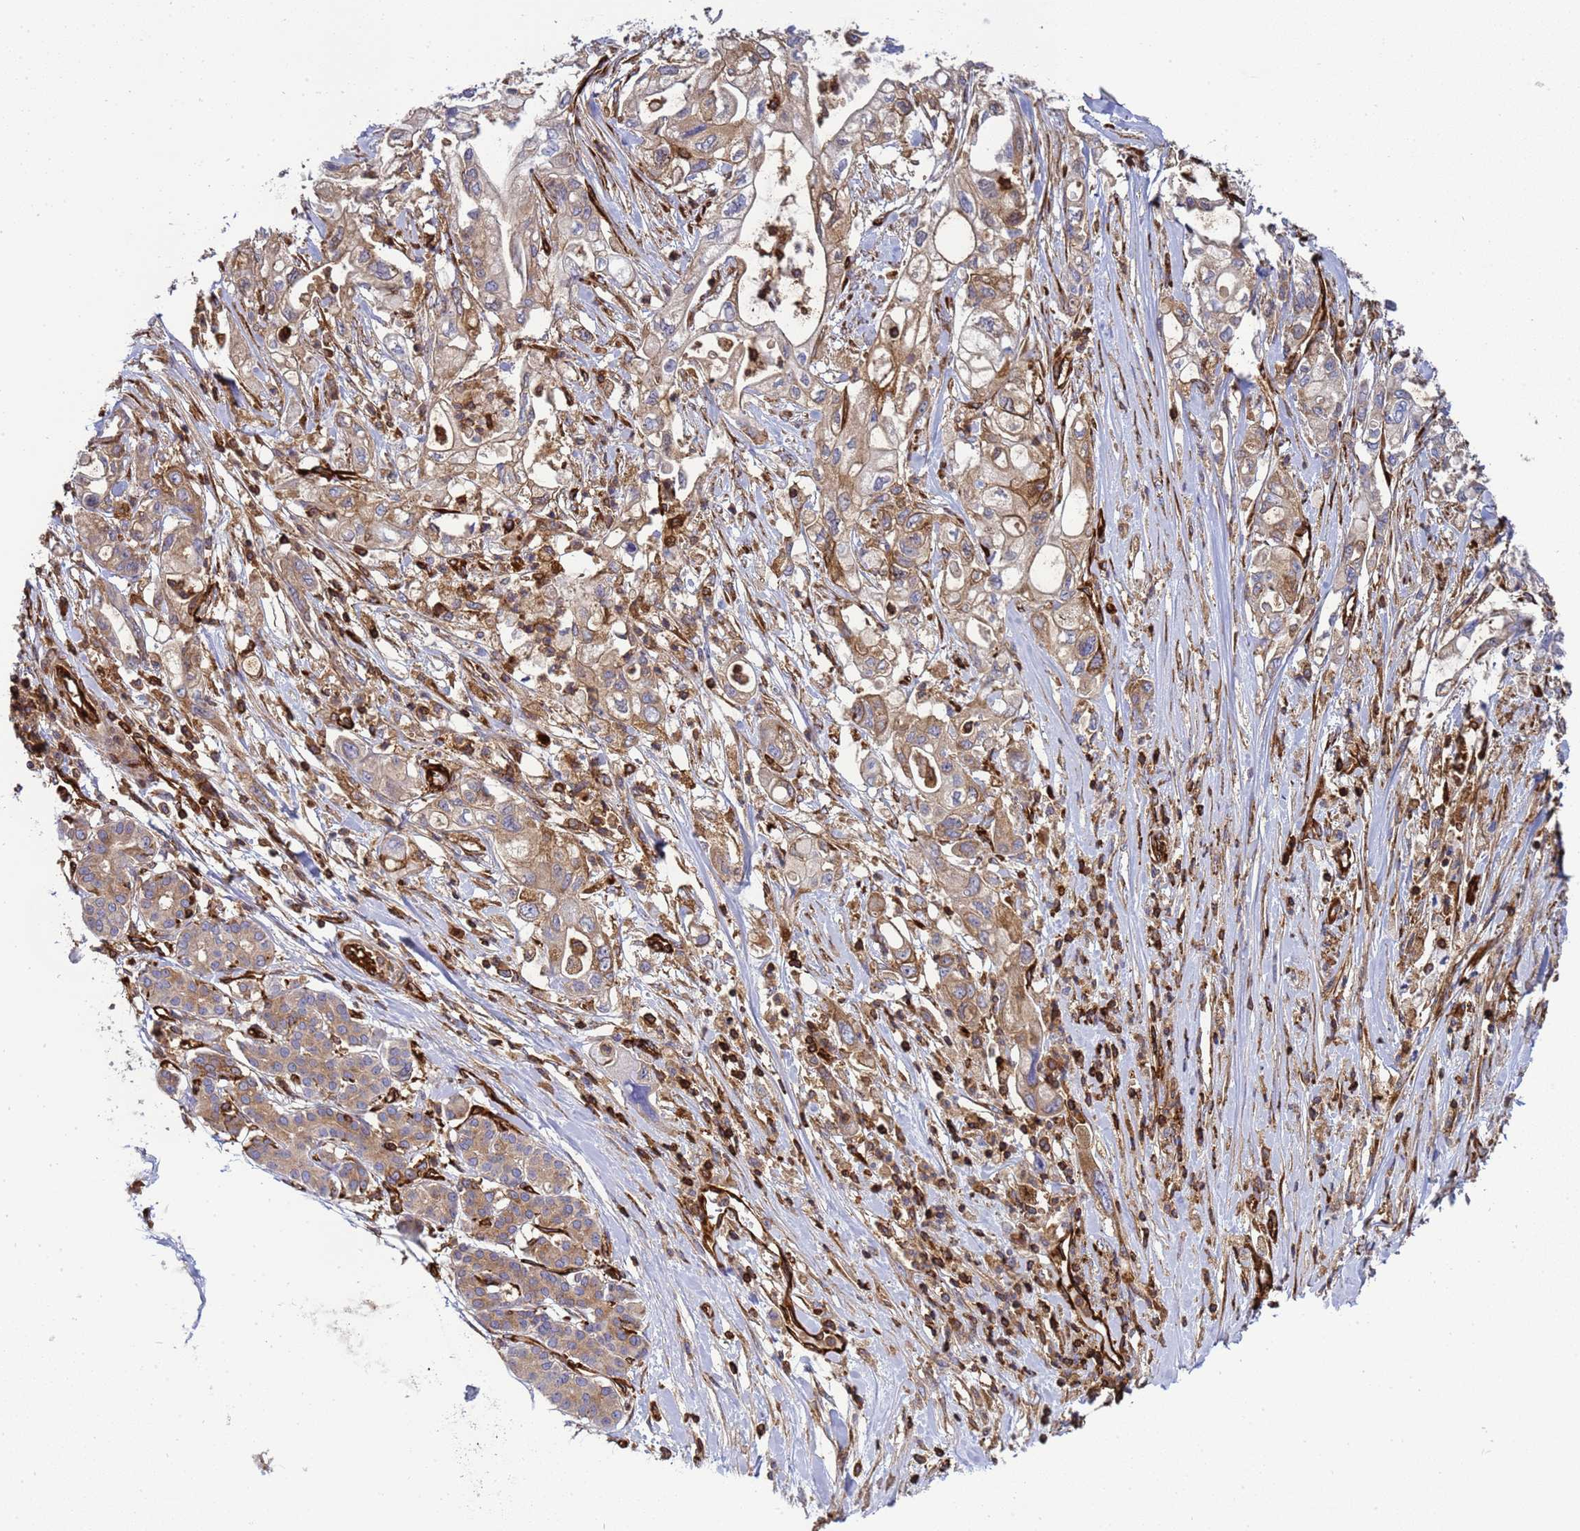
{"staining": {"intensity": "moderate", "quantity": ">75%", "location": "cytoplasmic/membranous"}, "tissue": "pancreatic cancer", "cell_type": "Tumor cells", "image_type": "cancer", "snomed": [{"axis": "morphology", "description": "Adenocarcinoma, NOS"}, {"axis": "topography", "description": "Pancreas"}], "caption": "DAB immunohistochemical staining of human pancreatic adenocarcinoma reveals moderate cytoplasmic/membranous protein positivity in approximately >75% of tumor cells. (DAB IHC, brown staining for protein, blue staining for nuclei).", "gene": "ZBTB8OS", "patient": {"sex": "male", "age": 79}}